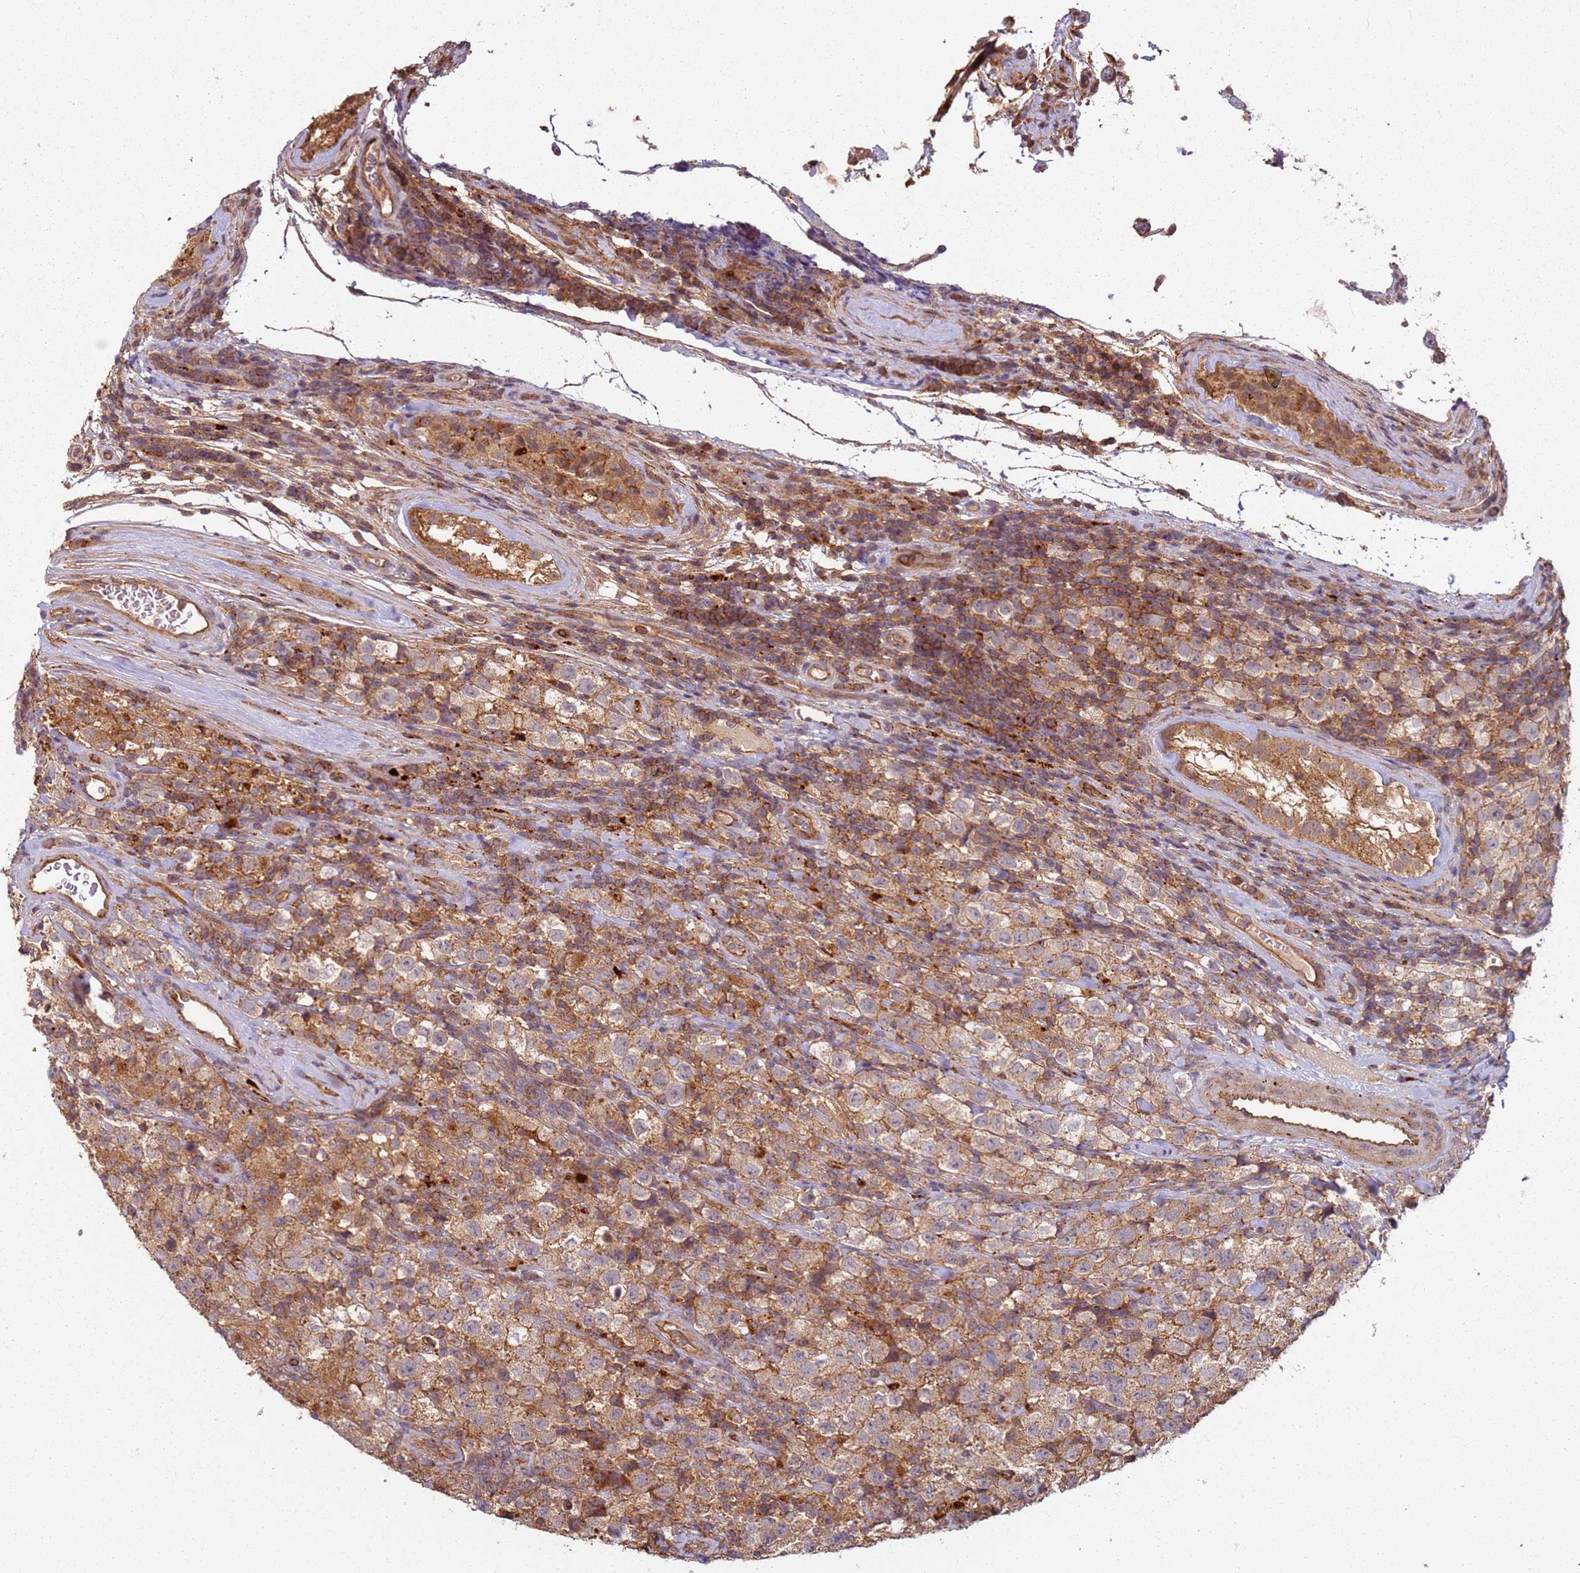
{"staining": {"intensity": "moderate", "quantity": ">75%", "location": "cytoplasmic/membranous"}, "tissue": "testis cancer", "cell_type": "Tumor cells", "image_type": "cancer", "snomed": [{"axis": "morphology", "description": "Seminoma, NOS"}, {"axis": "morphology", "description": "Carcinoma, Embryonal, NOS"}, {"axis": "topography", "description": "Testis"}], "caption": "This image demonstrates testis seminoma stained with IHC to label a protein in brown. The cytoplasmic/membranous of tumor cells show moderate positivity for the protein. Nuclei are counter-stained blue.", "gene": "SCGB2B2", "patient": {"sex": "male", "age": 41}}